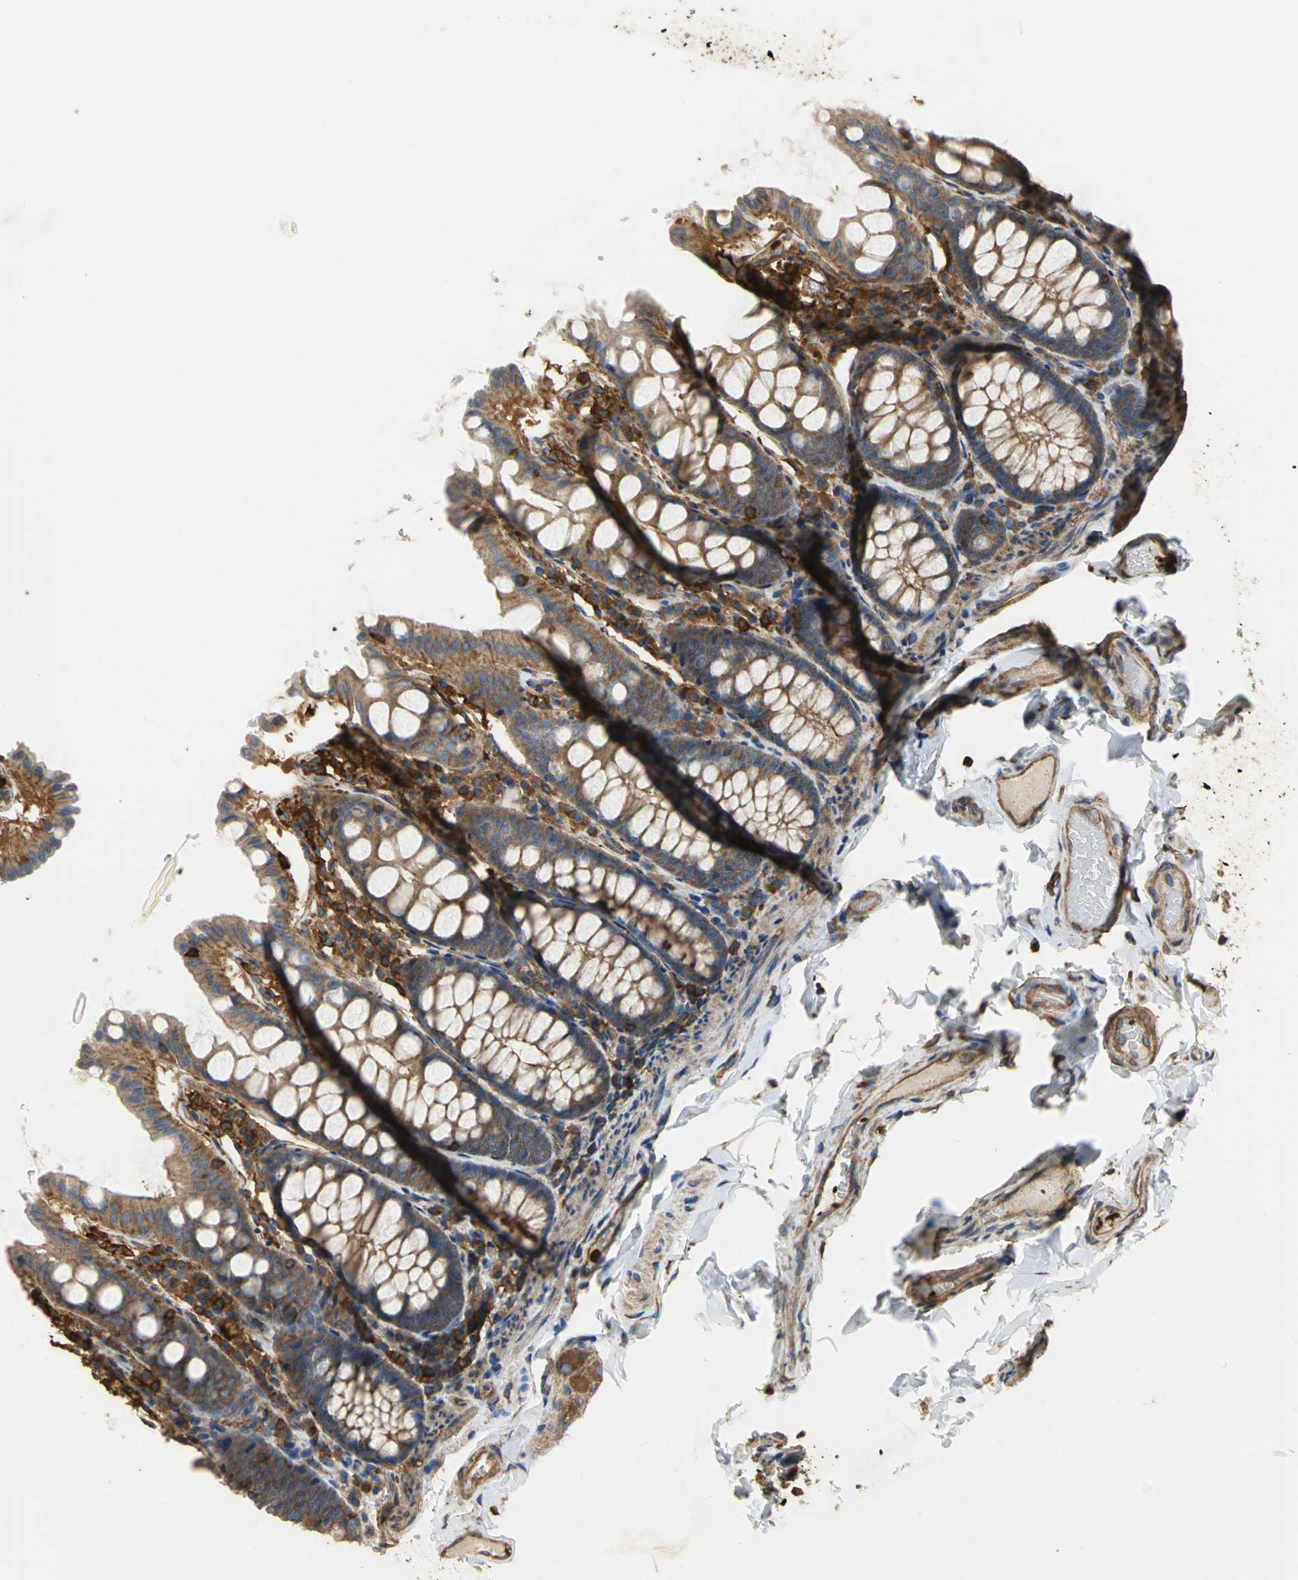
{"staining": {"intensity": "moderate", "quantity": ">75%", "location": "cytoplasmic/membranous"}, "tissue": "colon", "cell_type": "Endothelial cells", "image_type": "normal", "snomed": [{"axis": "morphology", "description": "Normal tissue, NOS"}, {"axis": "topography", "description": "Colon"}], "caption": "A brown stain highlights moderate cytoplasmic/membranous staining of a protein in endothelial cells of benign colon.", "gene": "TLN1", "patient": {"sex": "female", "age": 61}}